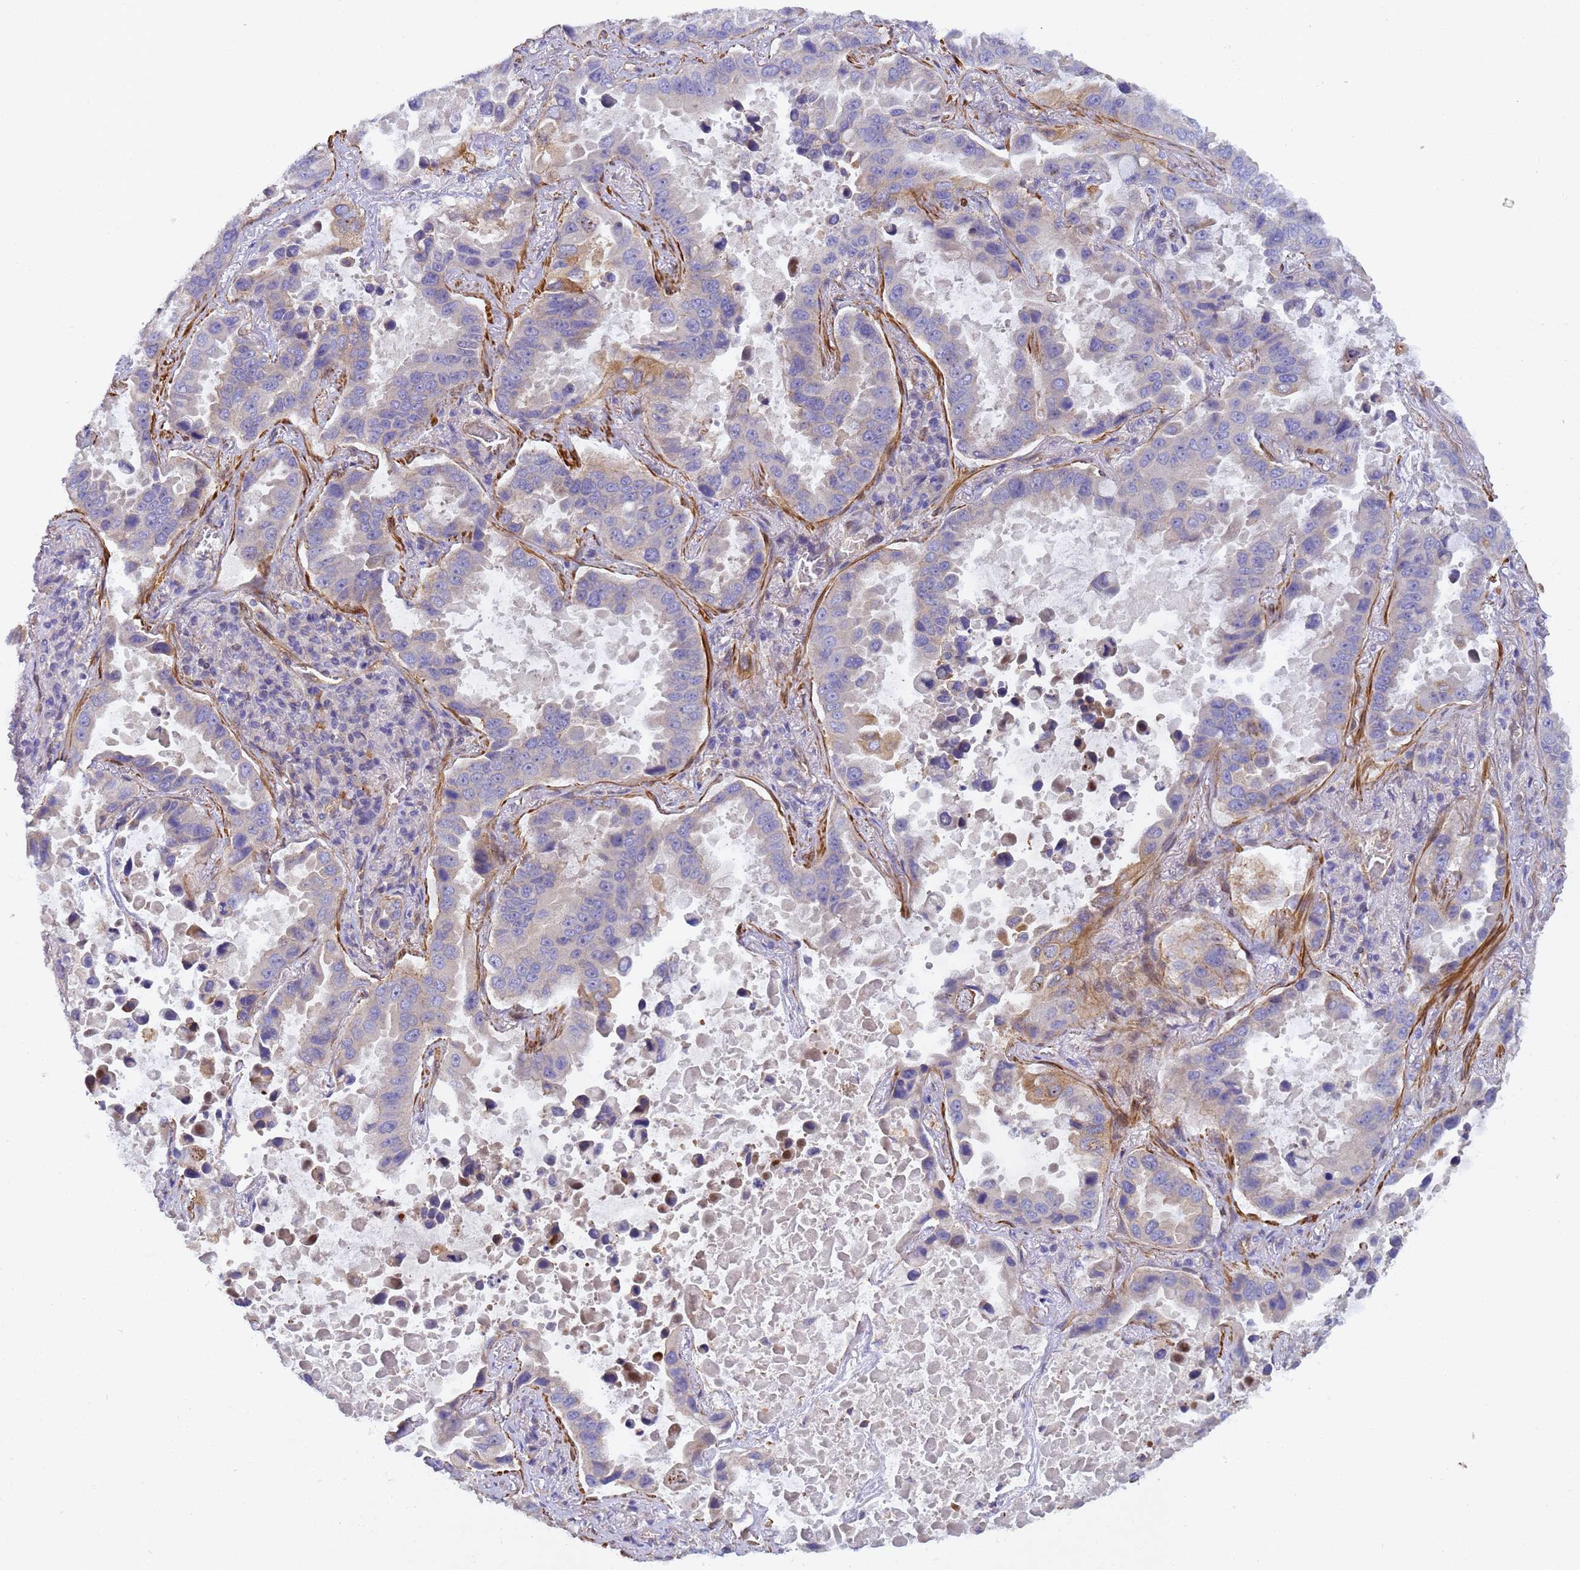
{"staining": {"intensity": "negative", "quantity": "none", "location": "none"}, "tissue": "lung cancer", "cell_type": "Tumor cells", "image_type": "cancer", "snomed": [{"axis": "morphology", "description": "Adenocarcinoma, NOS"}, {"axis": "topography", "description": "Lung"}], "caption": "Immunohistochemical staining of lung adenocarcinoma exhibits no significant staining in tumor cells. (Brightfield microscopy of DAB (3,3'-diaminobenzidine) immunohistochemistry at high magnification).", "gene": "RALGAPA2", "patient": {"sex": "male", "age": 64}}